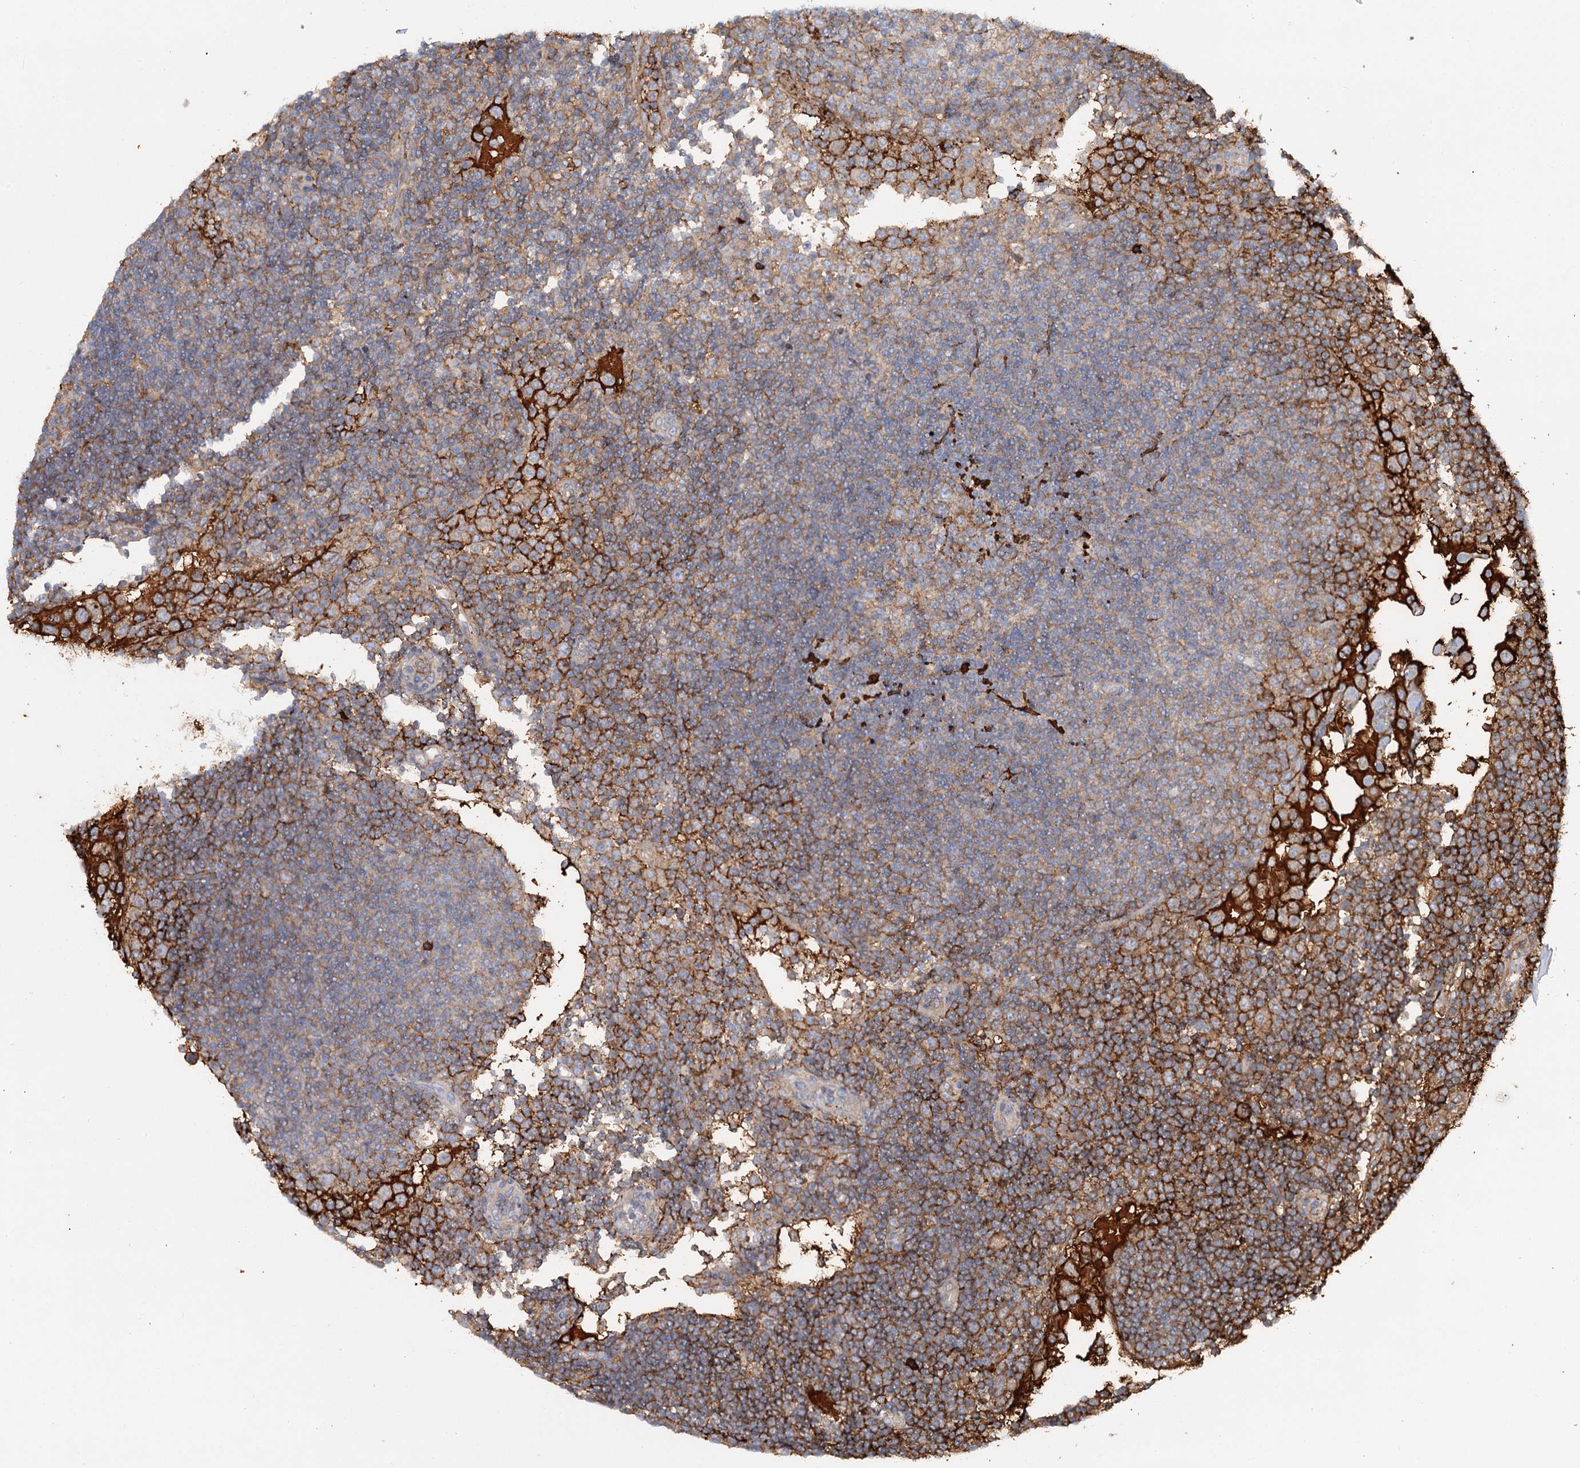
{"staining": {"intensity": "negative", "quantity": "none", "location": "none"}, "tissue": "lymph node", "cell_type": "Germinal center cells", "image_type": "normal", "snomed": [{"axis": "morphology", "description": "Normal tissue, NOS"}, {"axis": "topography", "description": "Lymph node"}], "caption": "Immunohistochemistry (IHC) of normal lymph node reveals no staining in germinal center cells.", "gene": "ALKBH8", "patient": {"sex": "female", "age": 53}}